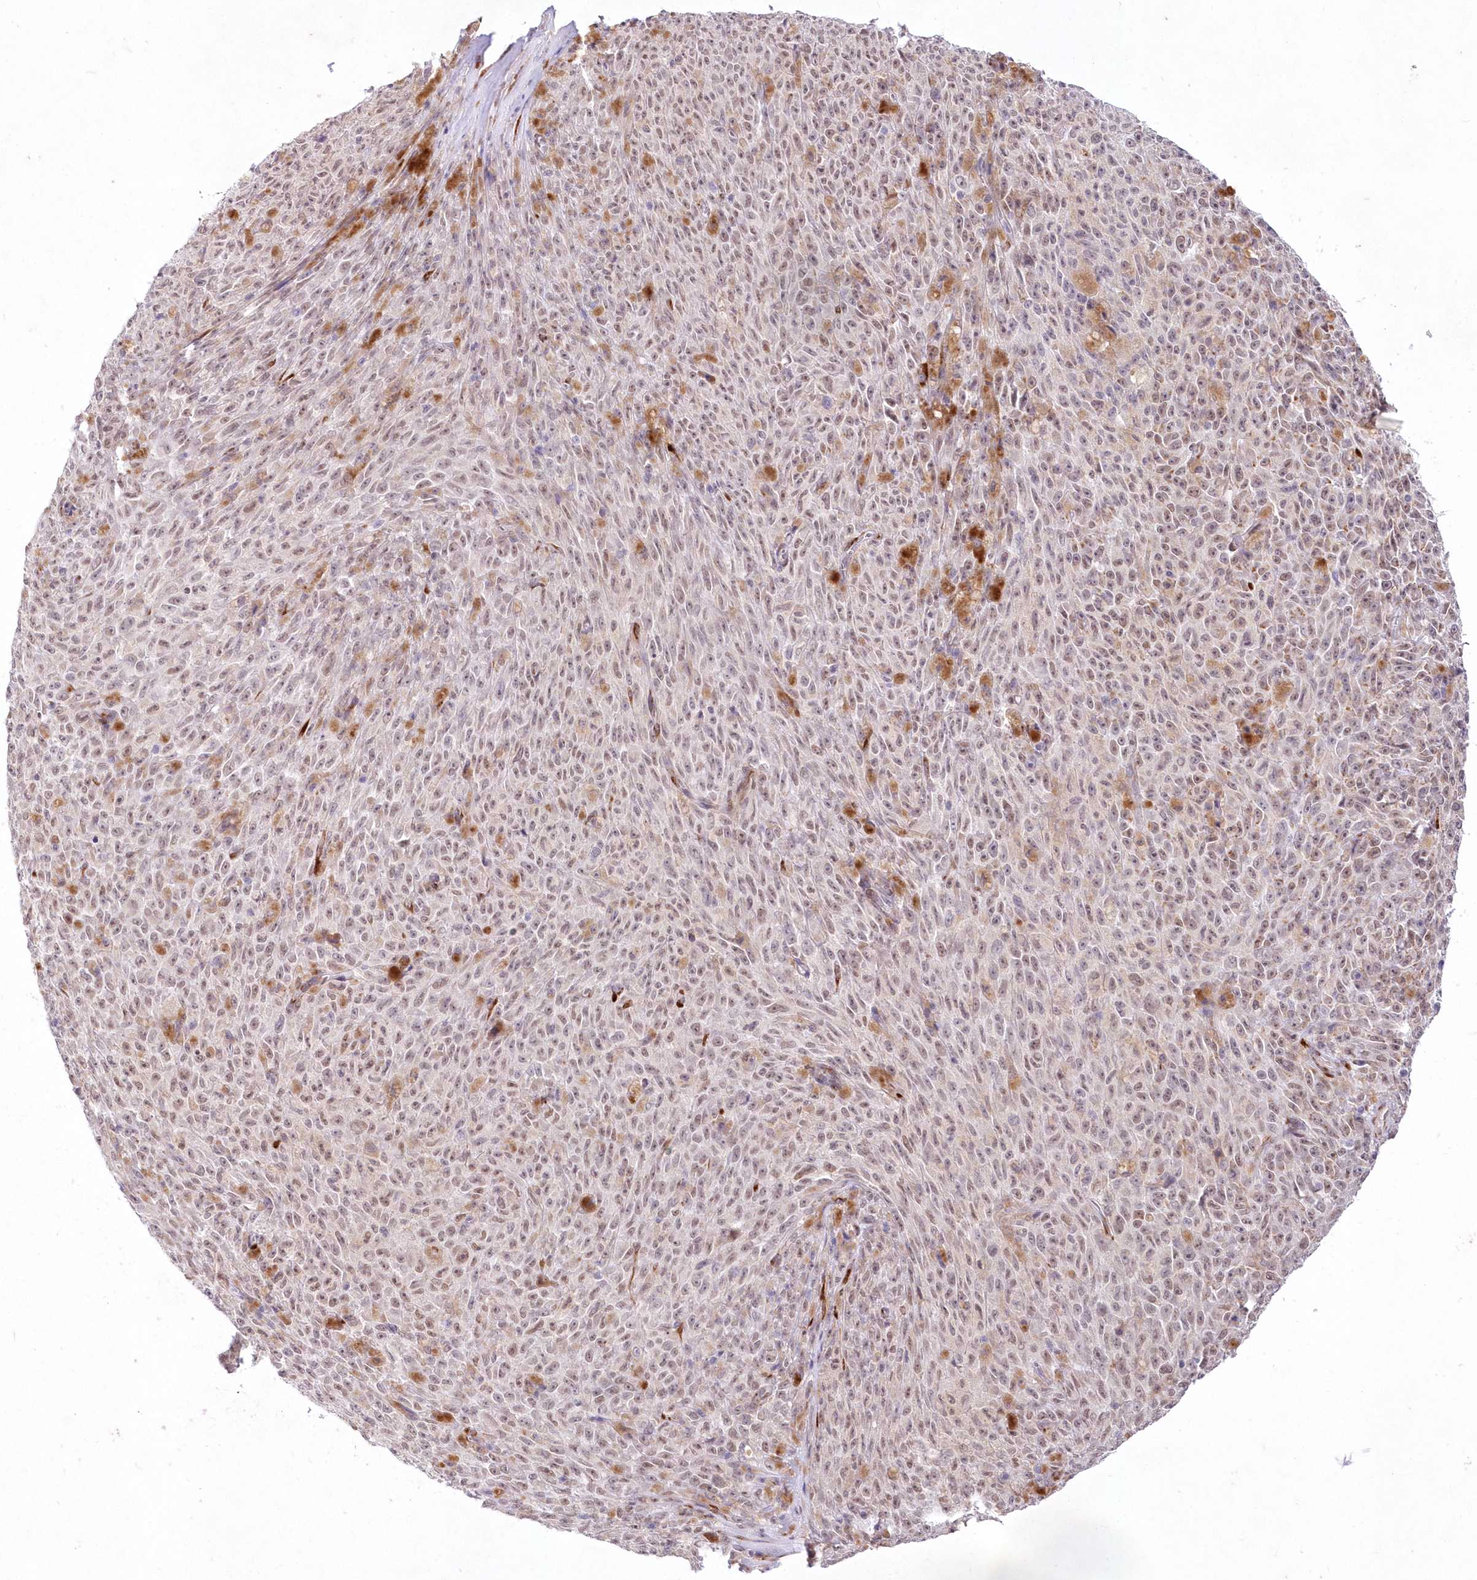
{"staining": {"intensity": "negative", "quantity": "none", "location": "none"}, "tissue": "melanoma", "cell_type": "Tumor cells", "image_type": "cancer", "snomed": [{"axis": "morphology", "description": "Malignant melanoma, NOS"}, {"axis": "topography", "description": "Skin"}], "caption": "DAB immunohistochemical staining of human malignant melanoma shows no significant staining in tumor cells.", "gene": "LDB1", "patient": {"sex": "female", "age": 82}}